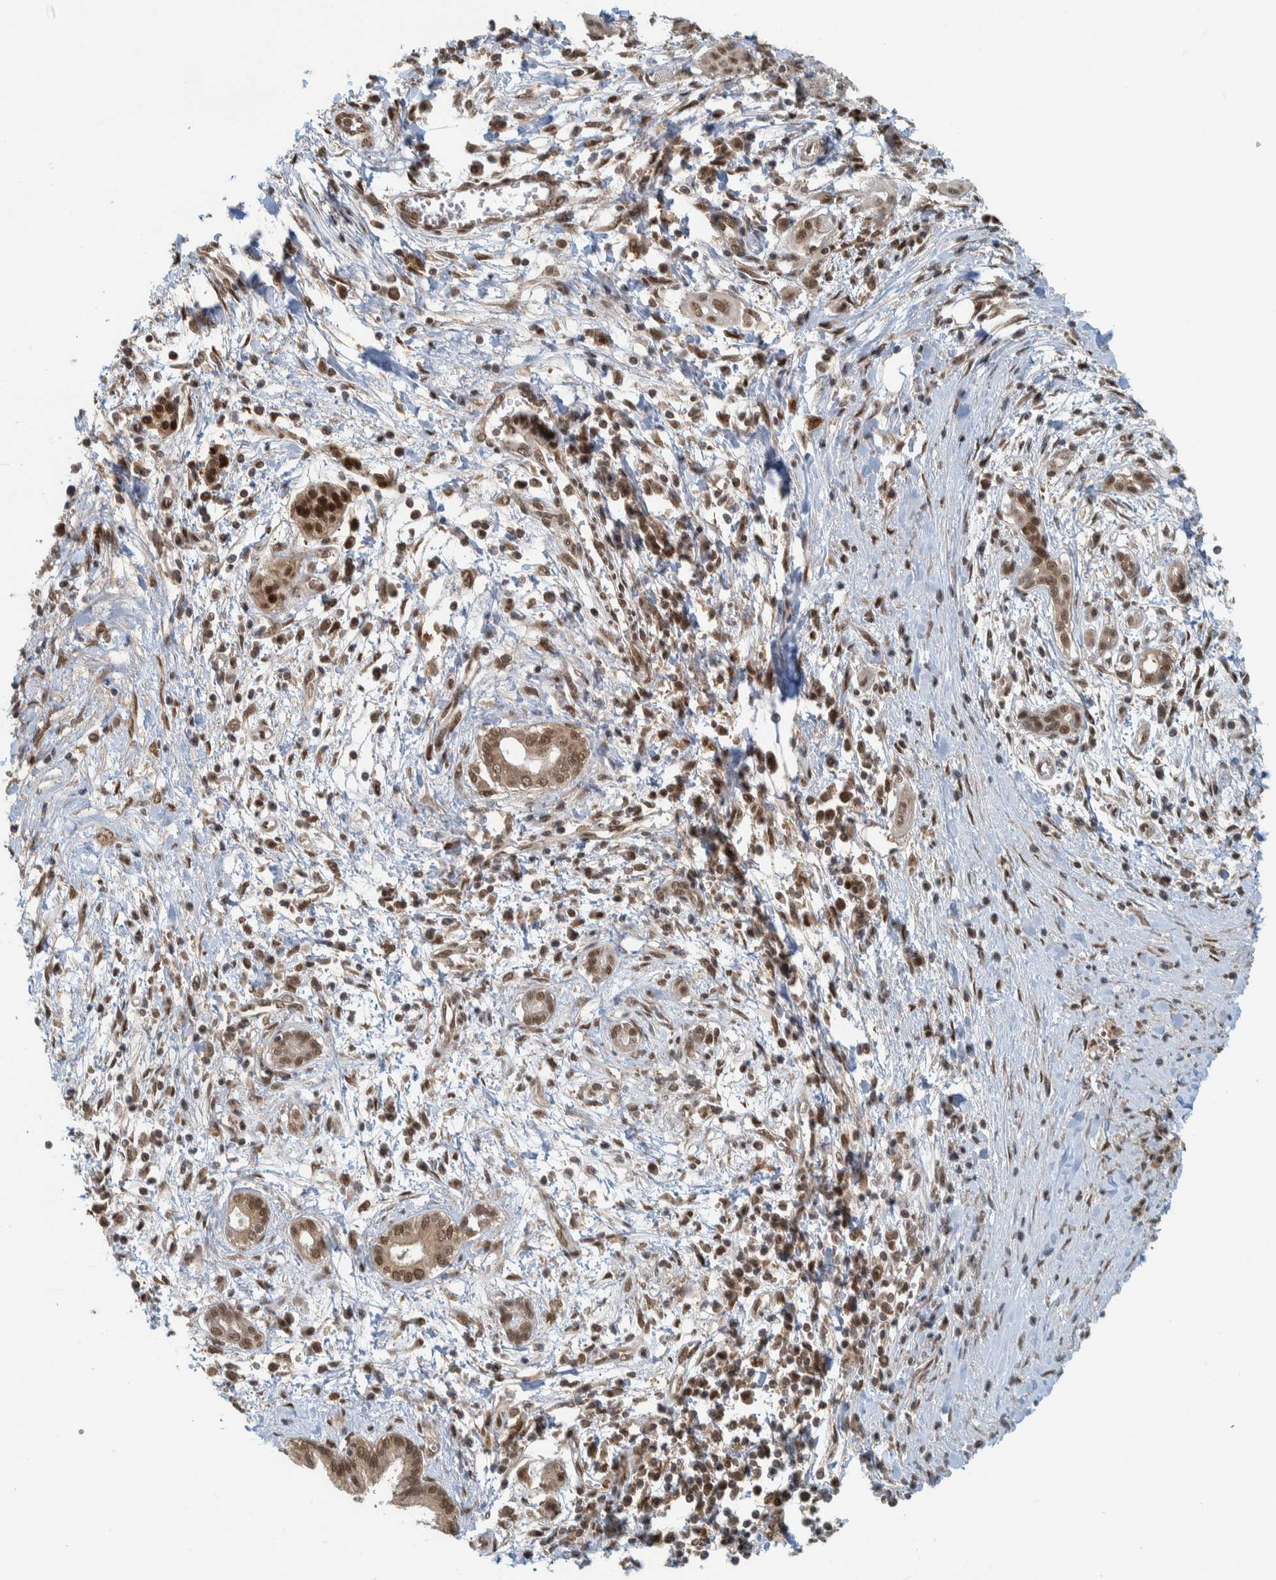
{"staining": {"intensity": "moderate", "quantity": ">75%", "location": "cytoplasmic/membranous,nuclear"}, "tissue": "pancreatic cancer", "cell_type": "Tumor cells", "image_type": "cancer", "snomed": [{"axis": "morphology", "description": "Adenocarcinoma, NOS"}, {"axis": "topography", "description": "Pancreas"}], "caption": "Immunohistochemistry (IHC) photomicrograph of human pancreatic cancer (adenocarcinoma) stained for a protein (brown), which demonstrates medium levels of moderate cytoplasmic/membranous and nuclear staining in approximately >75% of tumor cells.", "gene": "COPS3", "patient": {"sex": "male", "age": 58}}